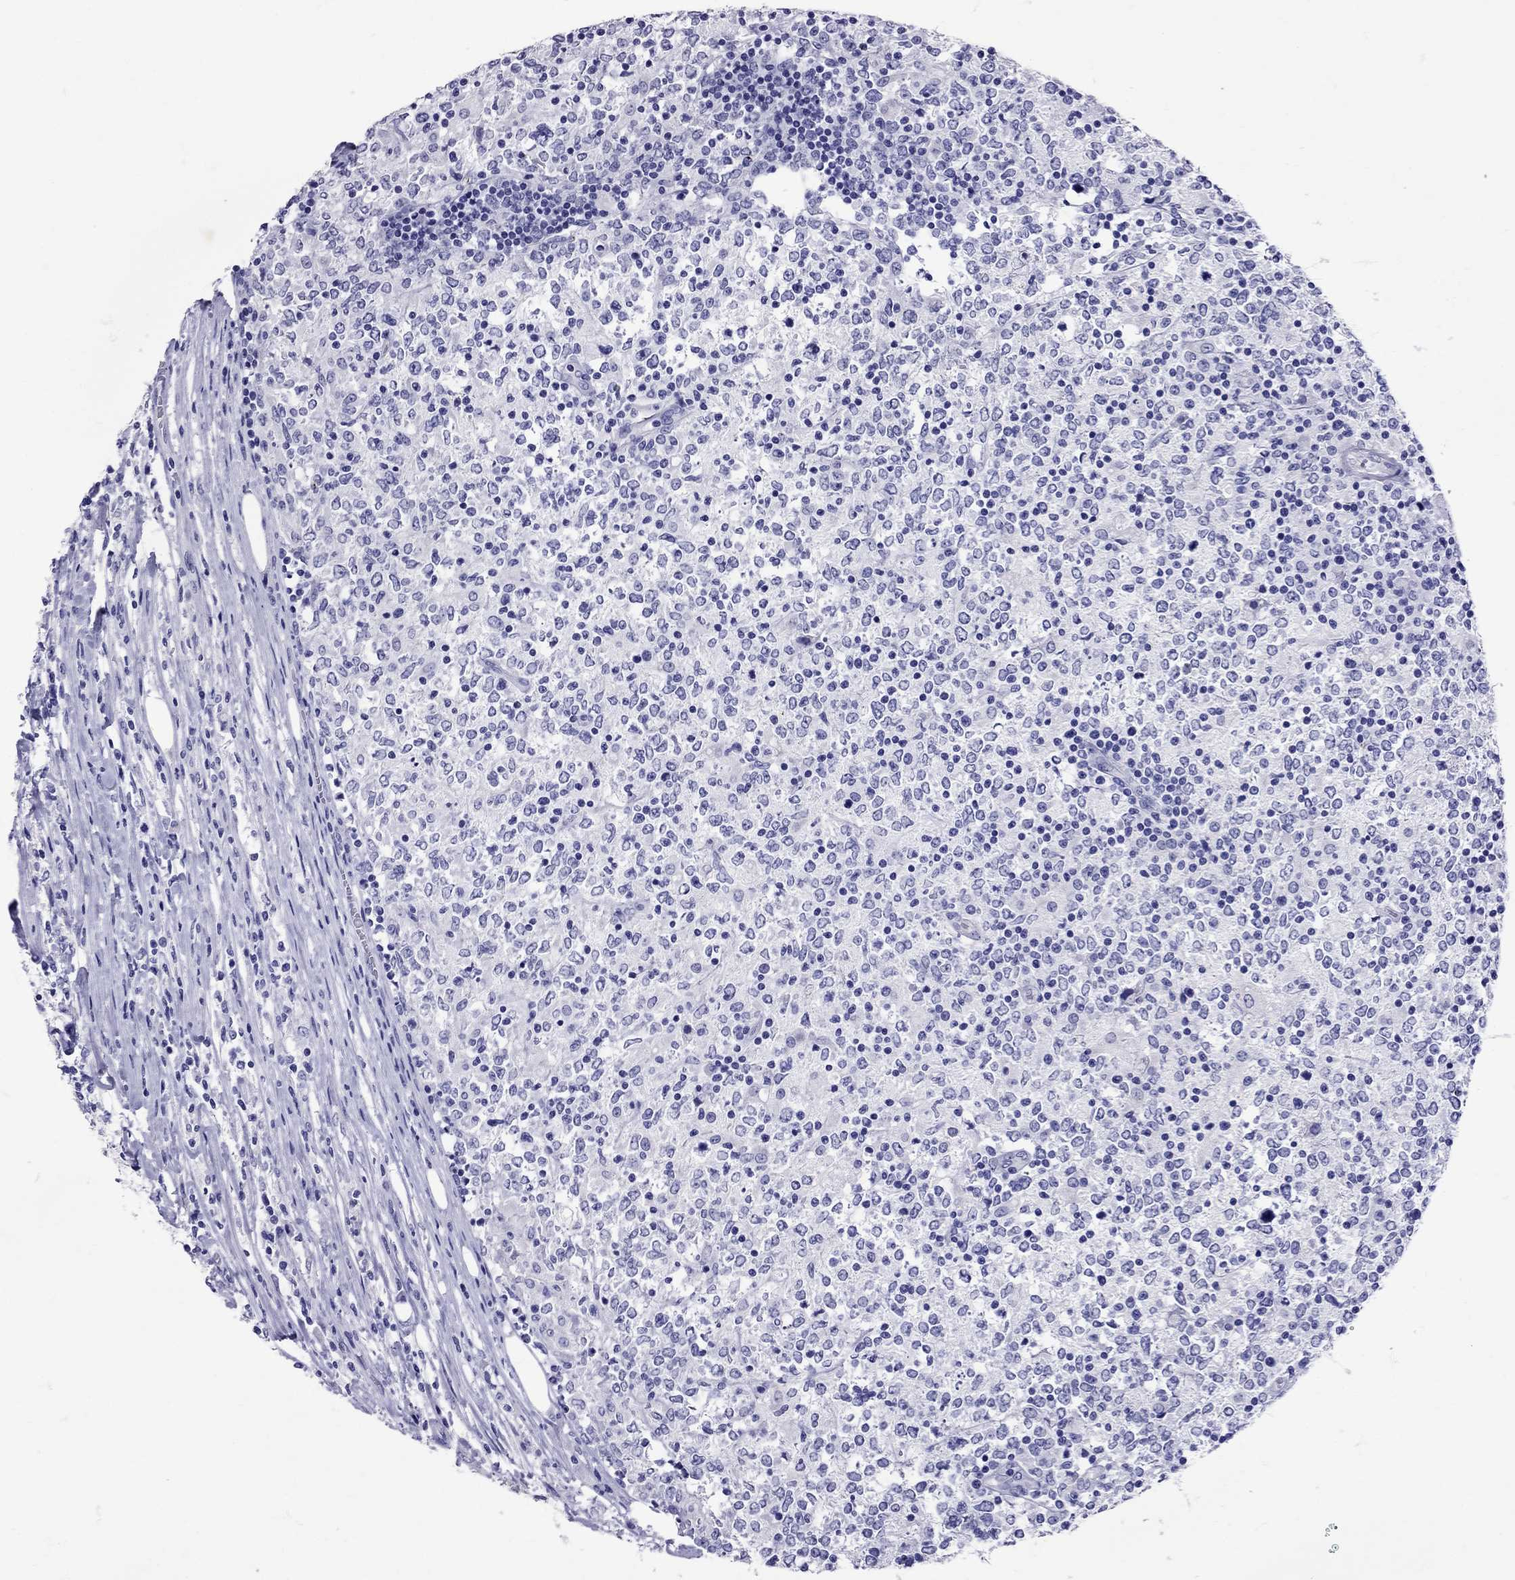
{"staining": {"intensity": "negative", "quantity": "none", "location": "none"}, "tissue": "lymphoma", "cell_type": "Tumor cells", "image_type": "cancer", "snomed": [{"axis": "morphology", "description": "Malignant lymphoma, non-Hodgkin's type, High grade"}, {"axis": "topography", "description": "Lymph node"}], "caption": "High-grade malignant lymphoma, non-Hodgkin's type stained for a protein using immunohistochemistry displays no staining tumor cells.", "gene": "AVP", "patient": {"sex": "female", "age": 84}}